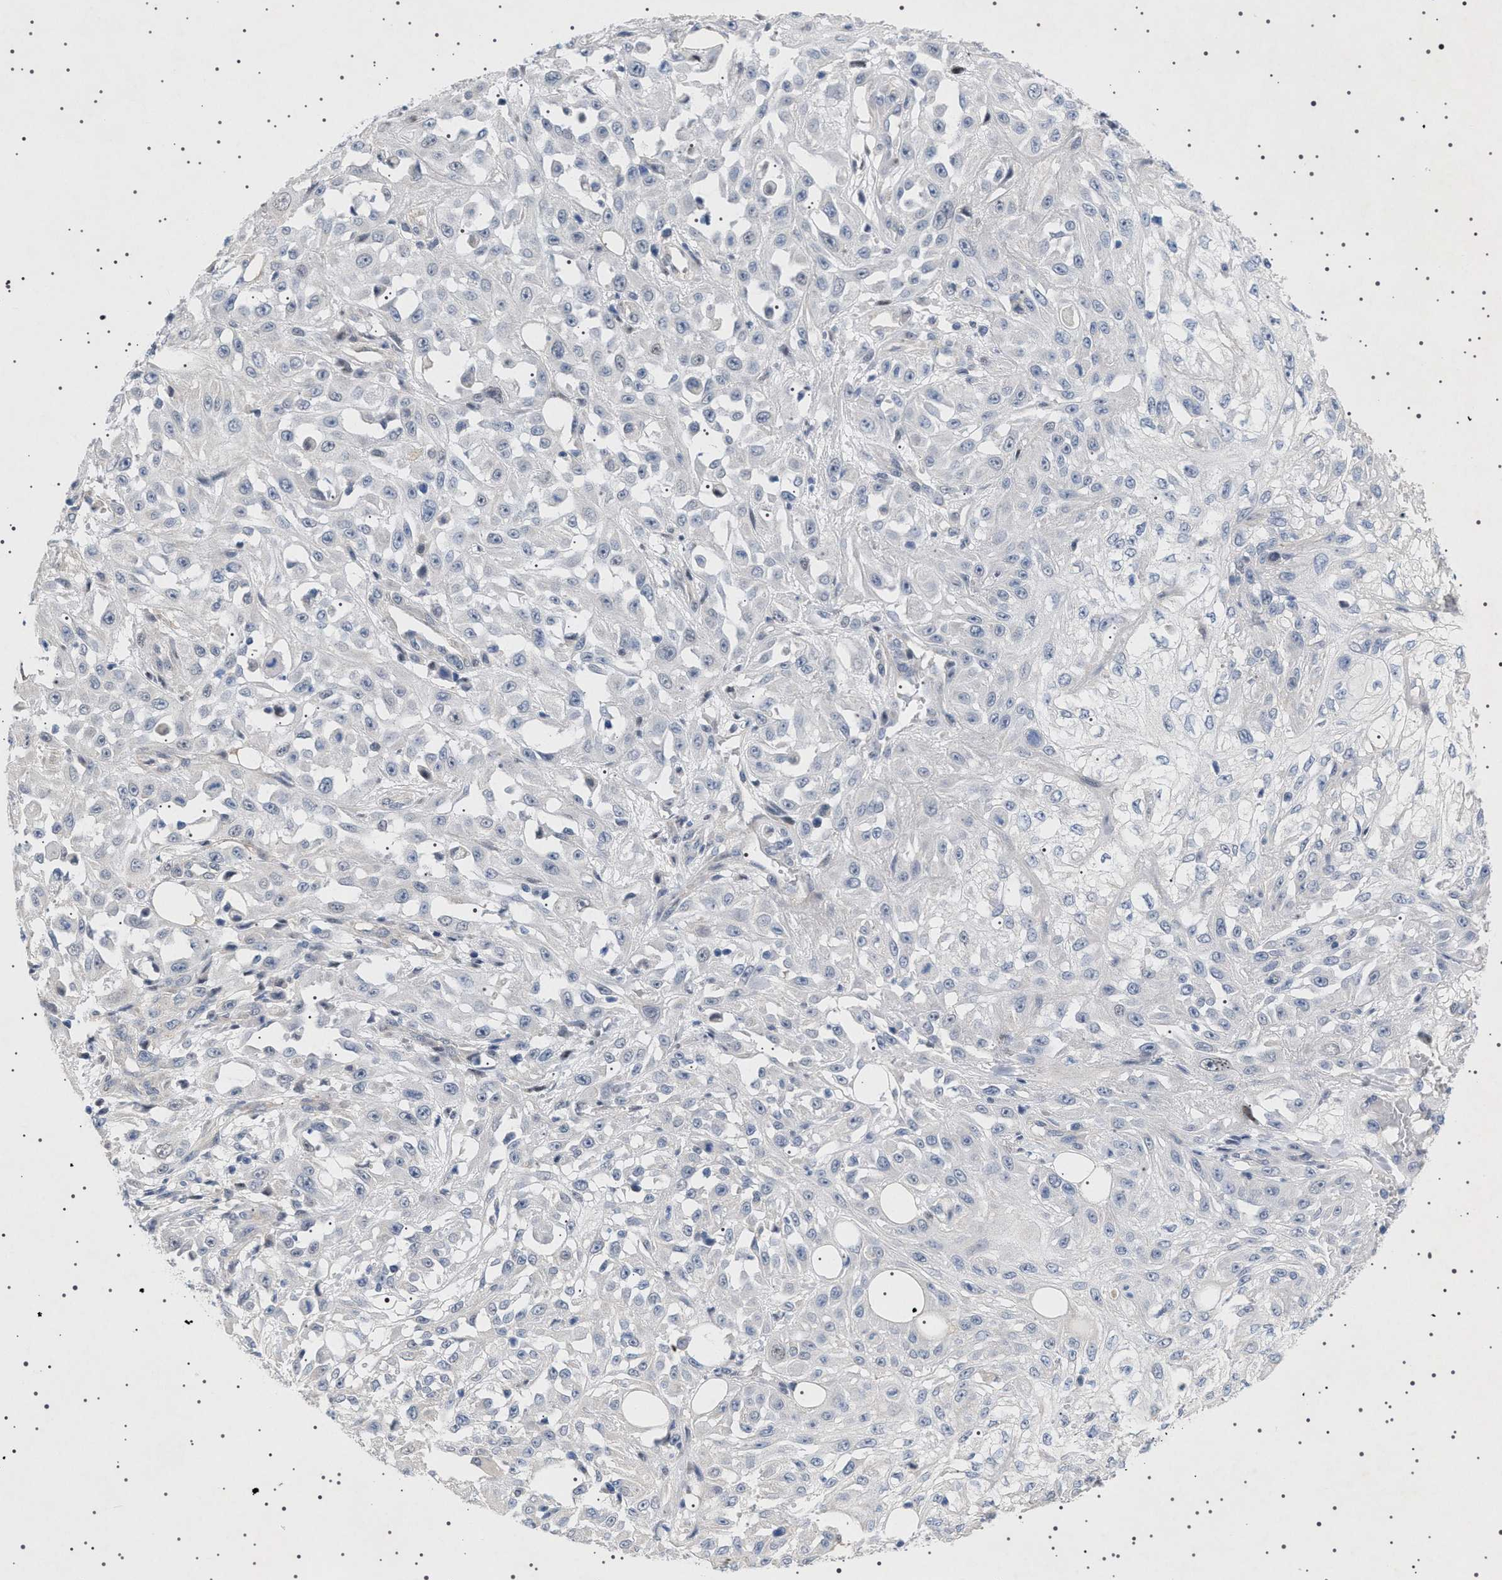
{"staining": {"intensity": "negative", "quantity": "none", "location": "none"}, "tissue": "skin cancer", "cell_type": "Tumor cells", "image_type": "cancer", "snomed": [{"axis": "morphology", "description": "Squamous cell carcinoma, NOS"}, {"axis": "morphology", "description": "Squamous cell carcinoma, metastatic, NOS"}, {"axis": "topography", "description": "Skin"}, {"axis": "topography", "description": "Lymph node"}], "caption": "Tumor cells show no significant expression in skin cancer. Brightfield microscopy of IHC stained with DAB (brown) and hematoxylin (blue), captured at high magnification.", "gene": "HTR1A", "patient": {"sex": "male", "age": 75}}